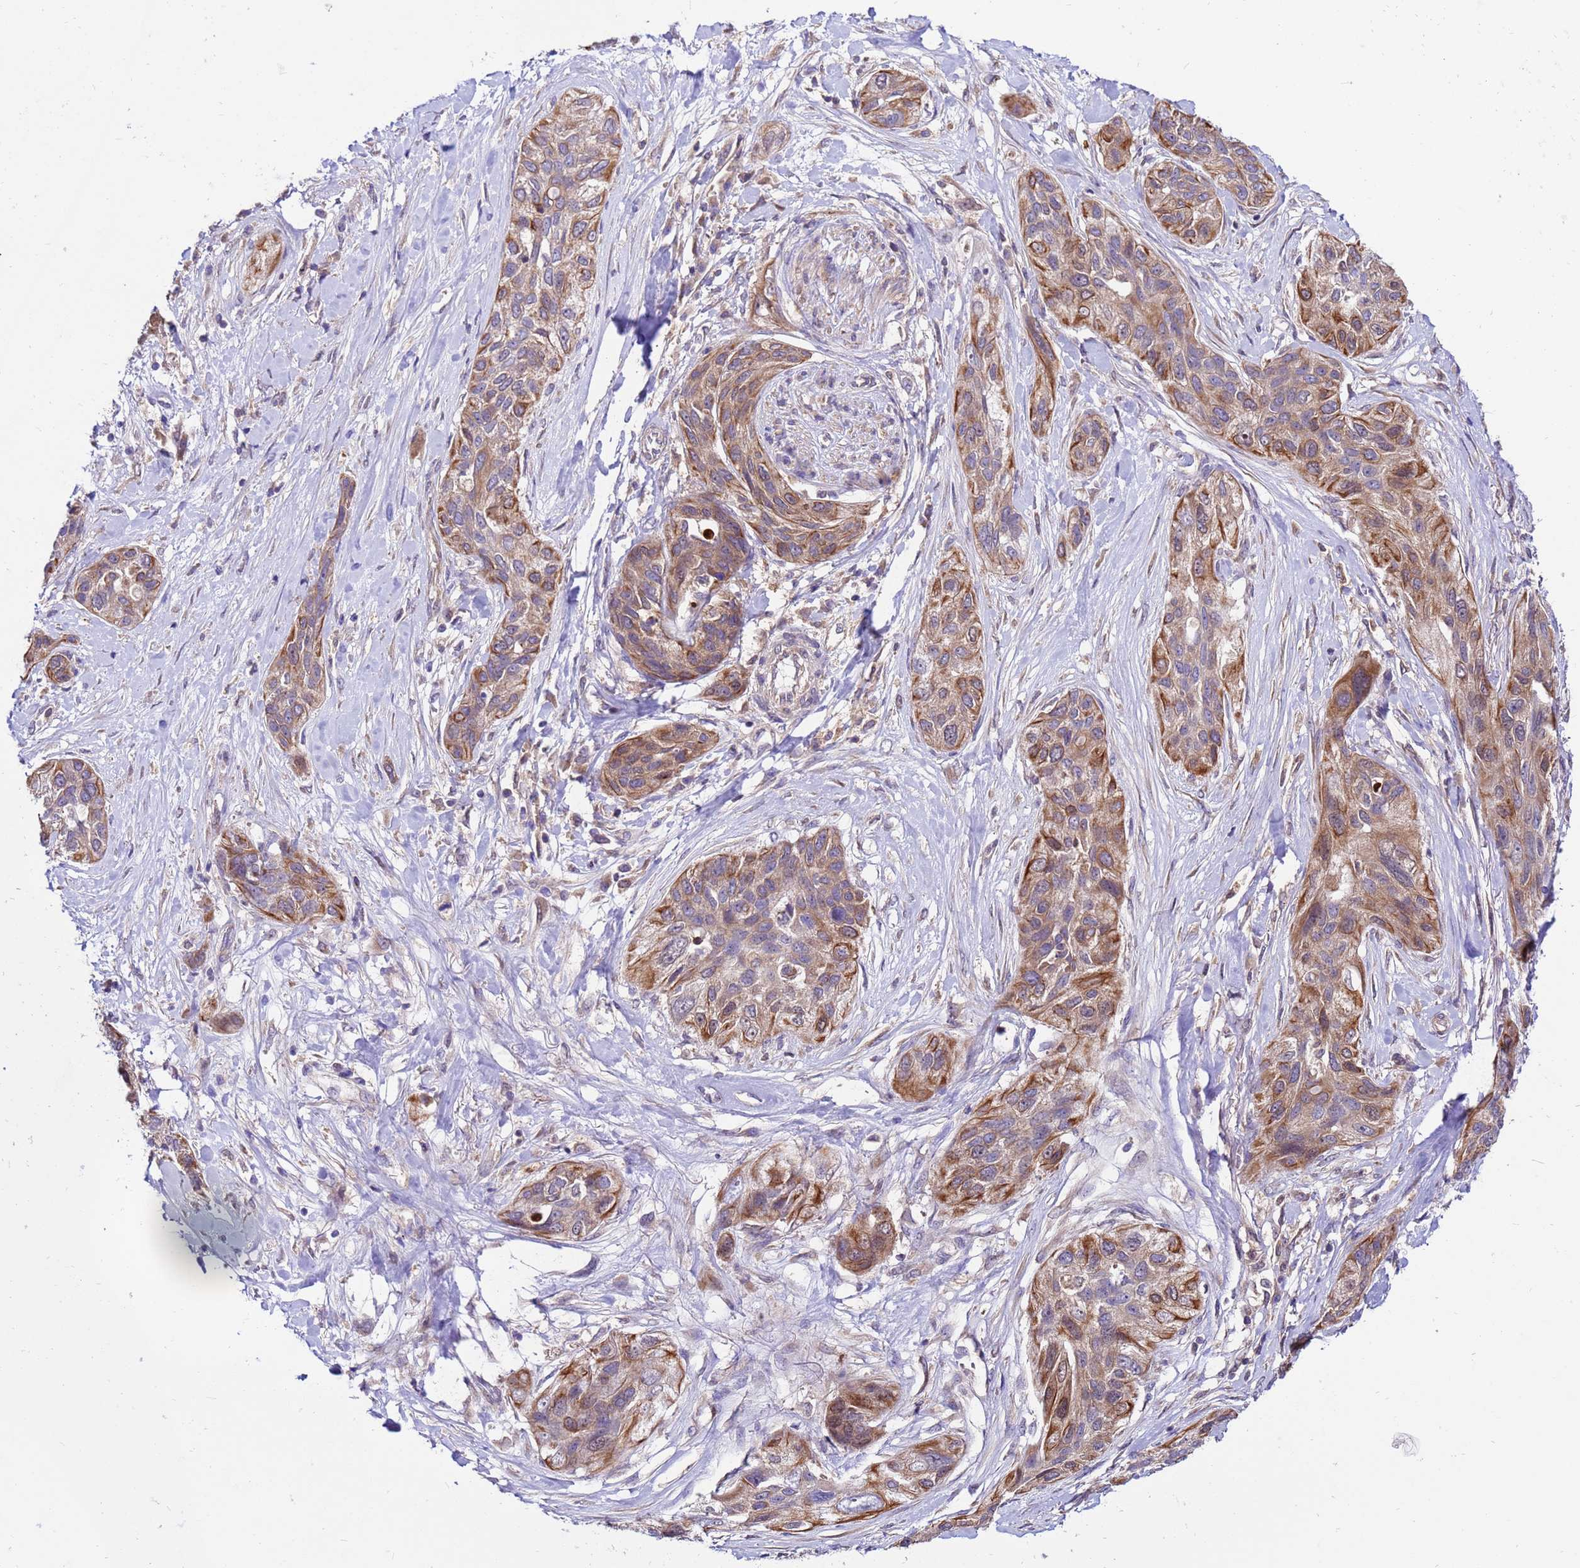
{"staining": {"intensity": "moderate", "quantity": "25%-75%", "location": "cytoplasmic/membranous"}, "tissue": "lung cancer", "cell_type": "Tumor cells", "image_type": "cancer", "snomed": [{"axis": "morphology", "description": "Squamous cell carcinoma, NOS"}, {"axis": "topography", "description": "Lung"}], "caption": "IHC of lung cancer (squamous cell carcinoma) demonstrates medium levels of moderate cytoplasmic/membranous positivity in about 25%-75% of tumor cells.", "gene": "GET3", "patient": {"sex": "female", "age": 70}}